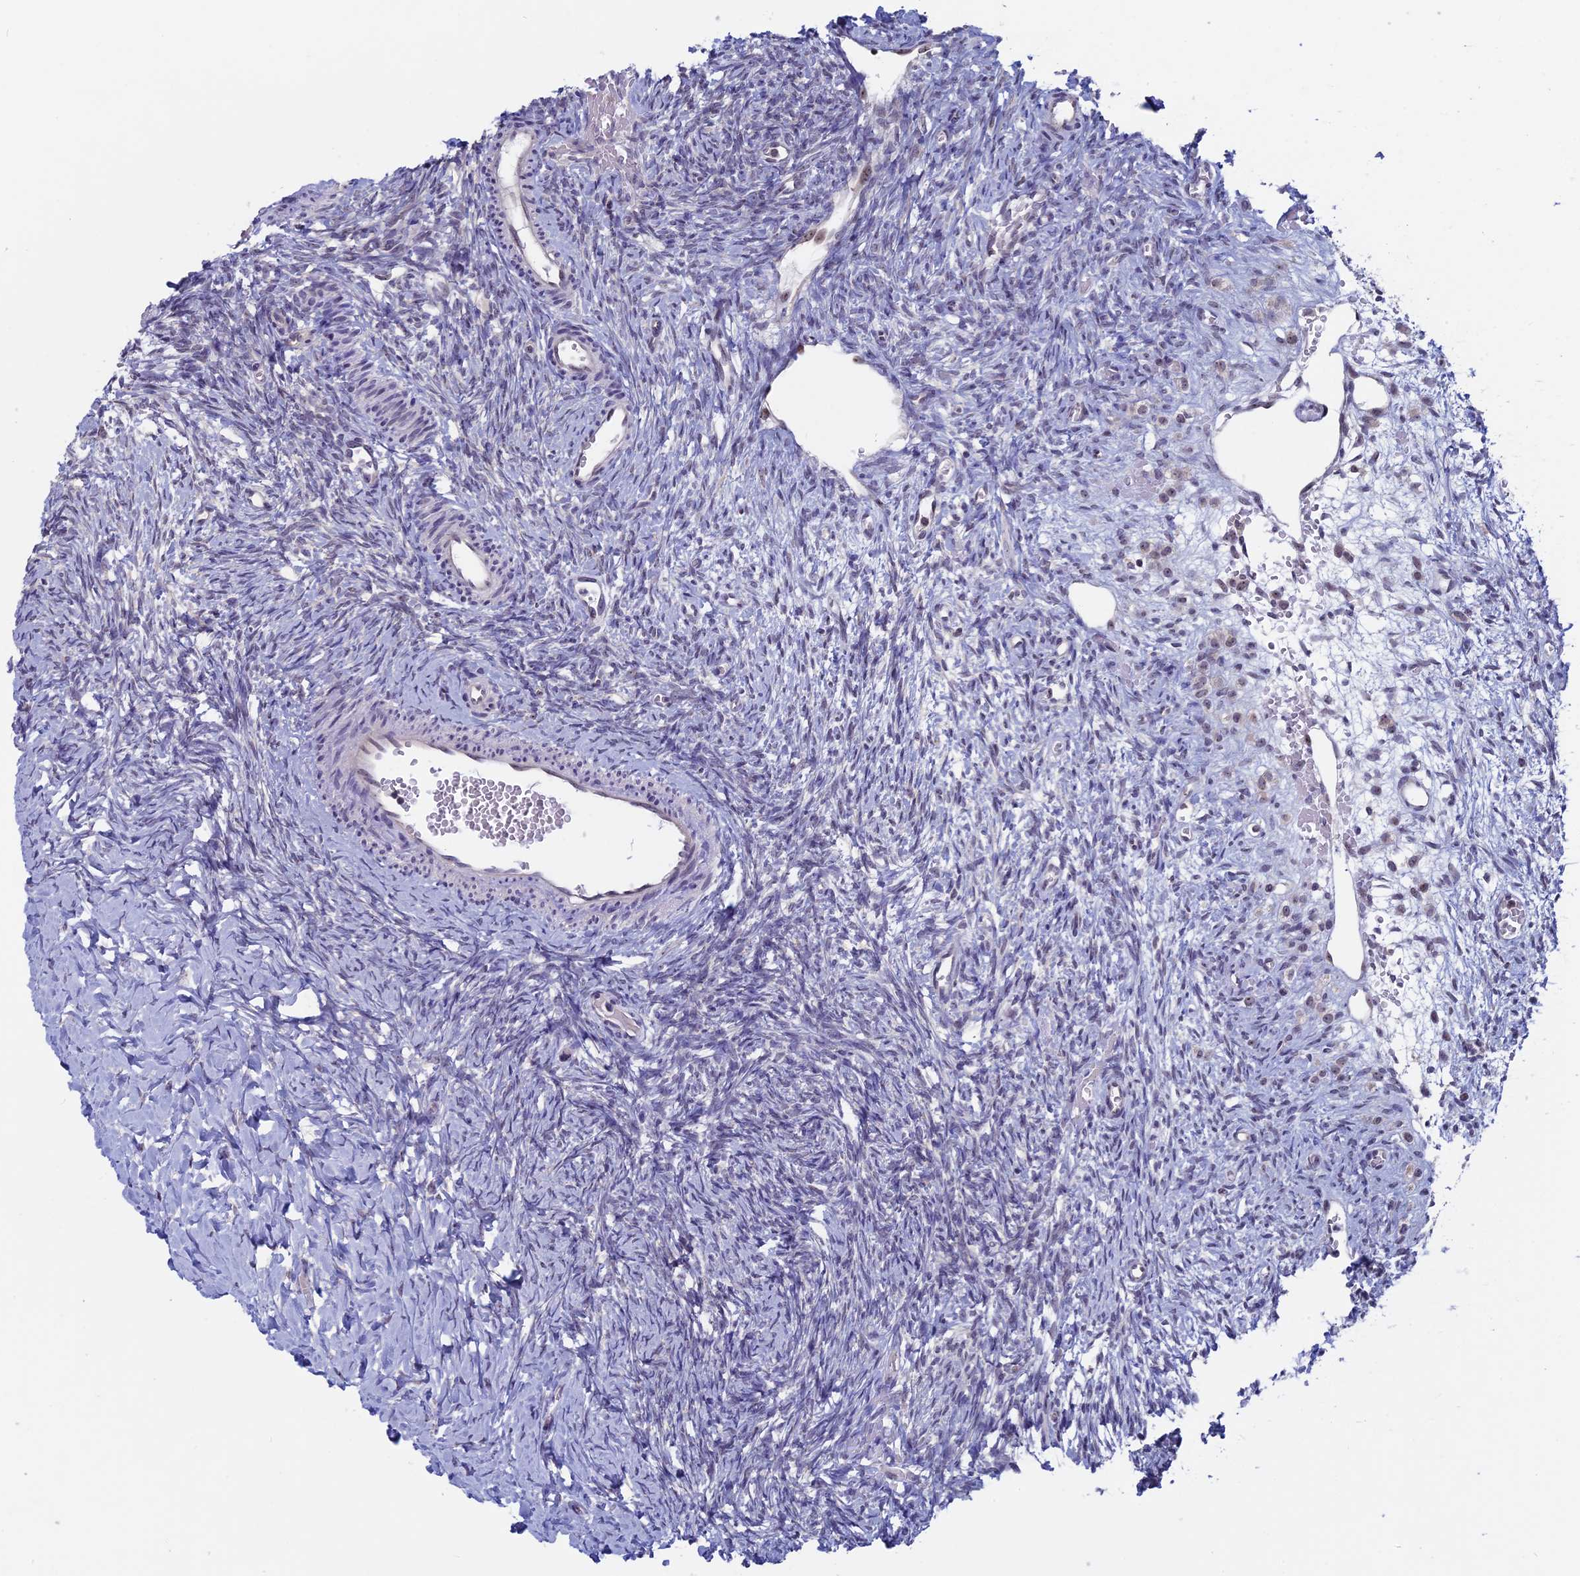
{"staining": {"intensity": "negative", "quantity": "none", "location": "none"}, "tissue": "ovary", "cell_type": "Ovarian stroma cells", "image_type": "normal", "snomed": [{"axis": "morphology", "description": "Normal tissue, NOS"}, {"axis": "topography", "description": "Ovary"}], "caption": "A photomicrograph of human ovary is negative for staining in ovarian stroma cells. The staining was performed using DAB to visualize the protein expression in brown, while the nuclei were stained in blue with hematoxylin (Magnification: 20x).", "gene": "SPIRE1", "patient": {"sex": "female", "age": 39}}